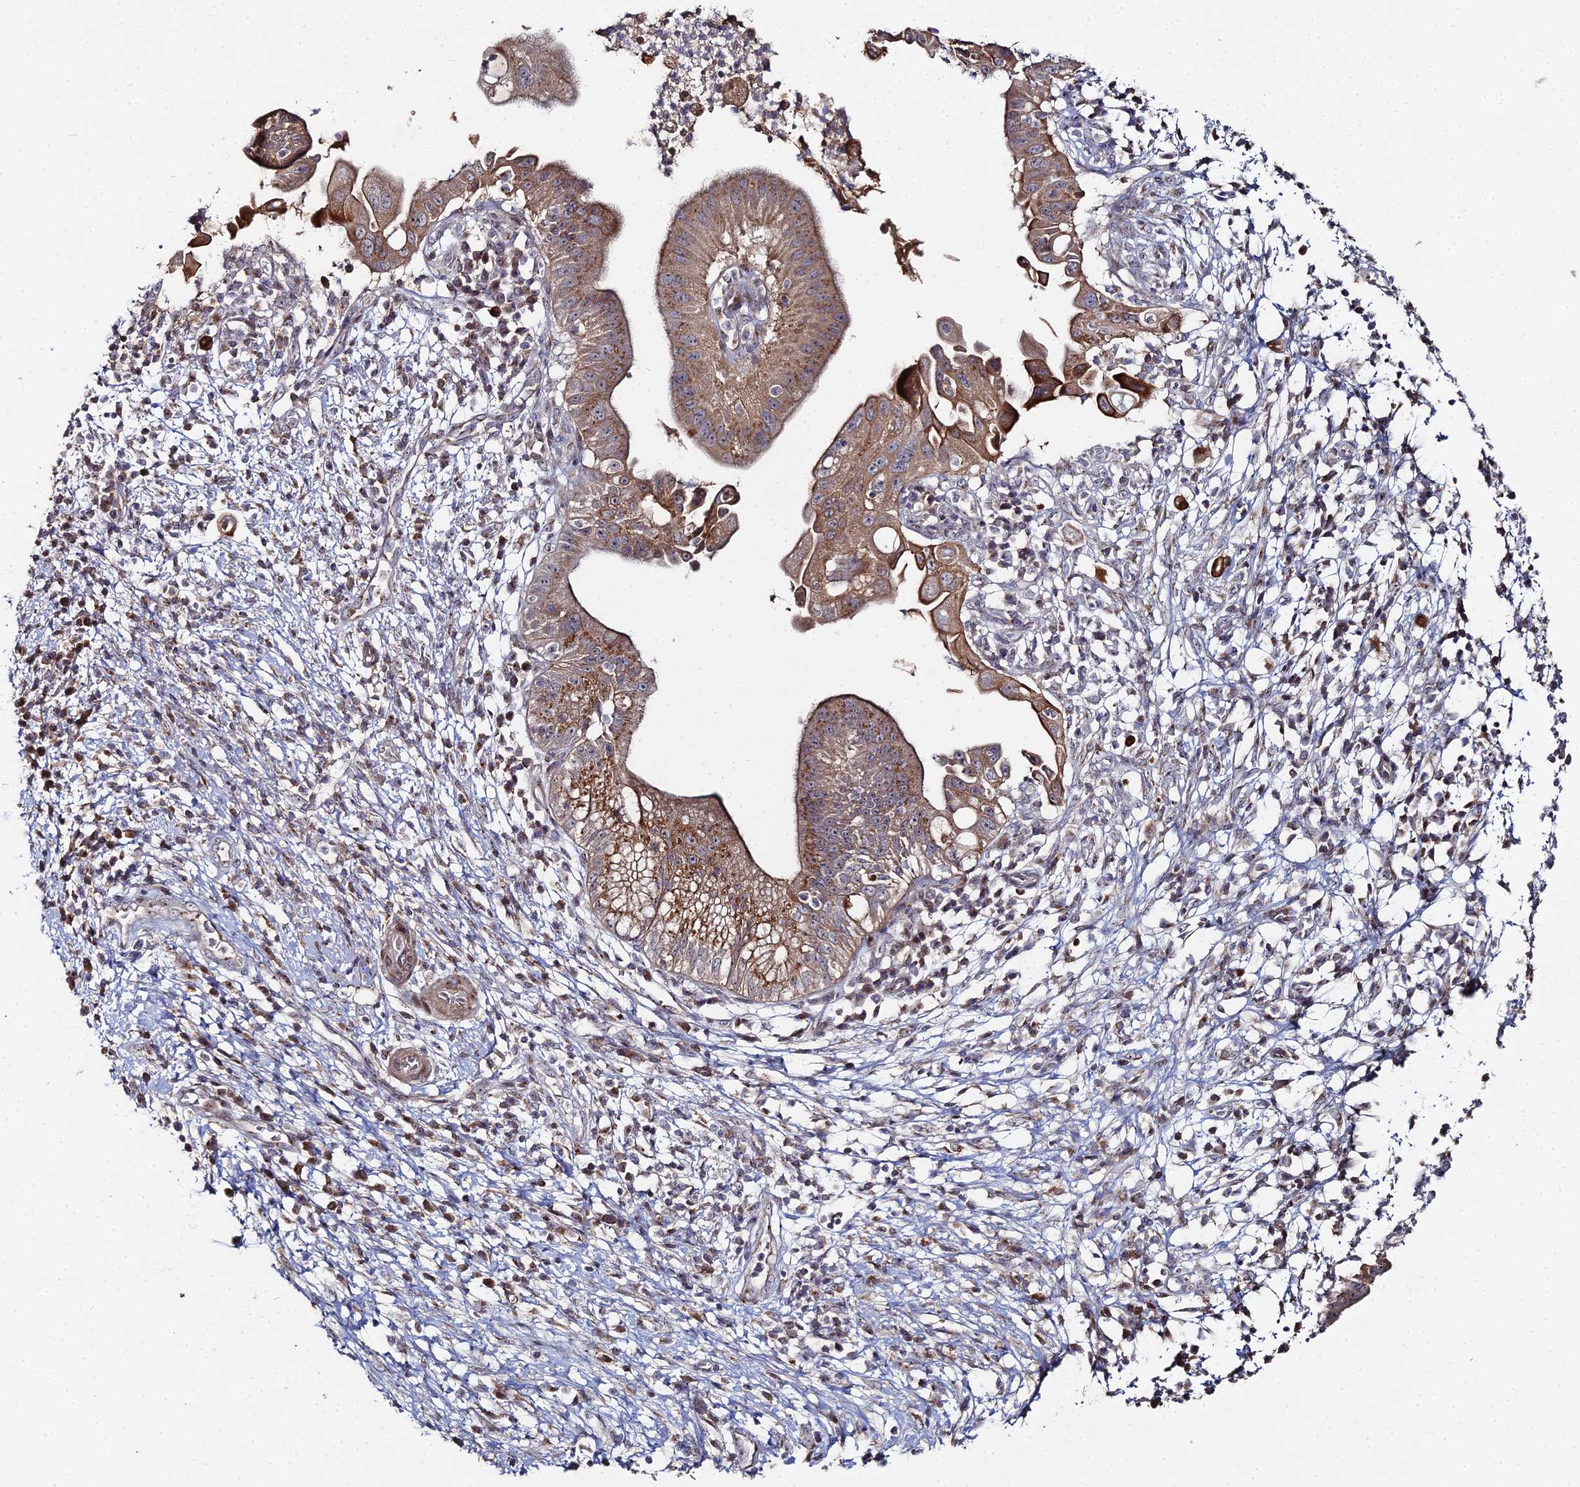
{"staining": {"intensity": "moderate", "quantity": ">75%", "location": "cytoplasmic/membranous"}, "tissue": "pancreatic cancer", "cell_type": "Tumor cells", "image_type": "cancer", "snomed": [{"axis": "morphology", "description": "Adenocarcinoma, NOS"}, {"axis": "topography", "description": "Pancreas"}], "caption": "Protein analysis of pancreatic cancer (adenocarcinoma) tissue shows moderate cytoplasmic/membranous expression in approximately >75% of tumor cells.", "gene": "SGMS1", "patient": {"sex": "male", "age": 68}}